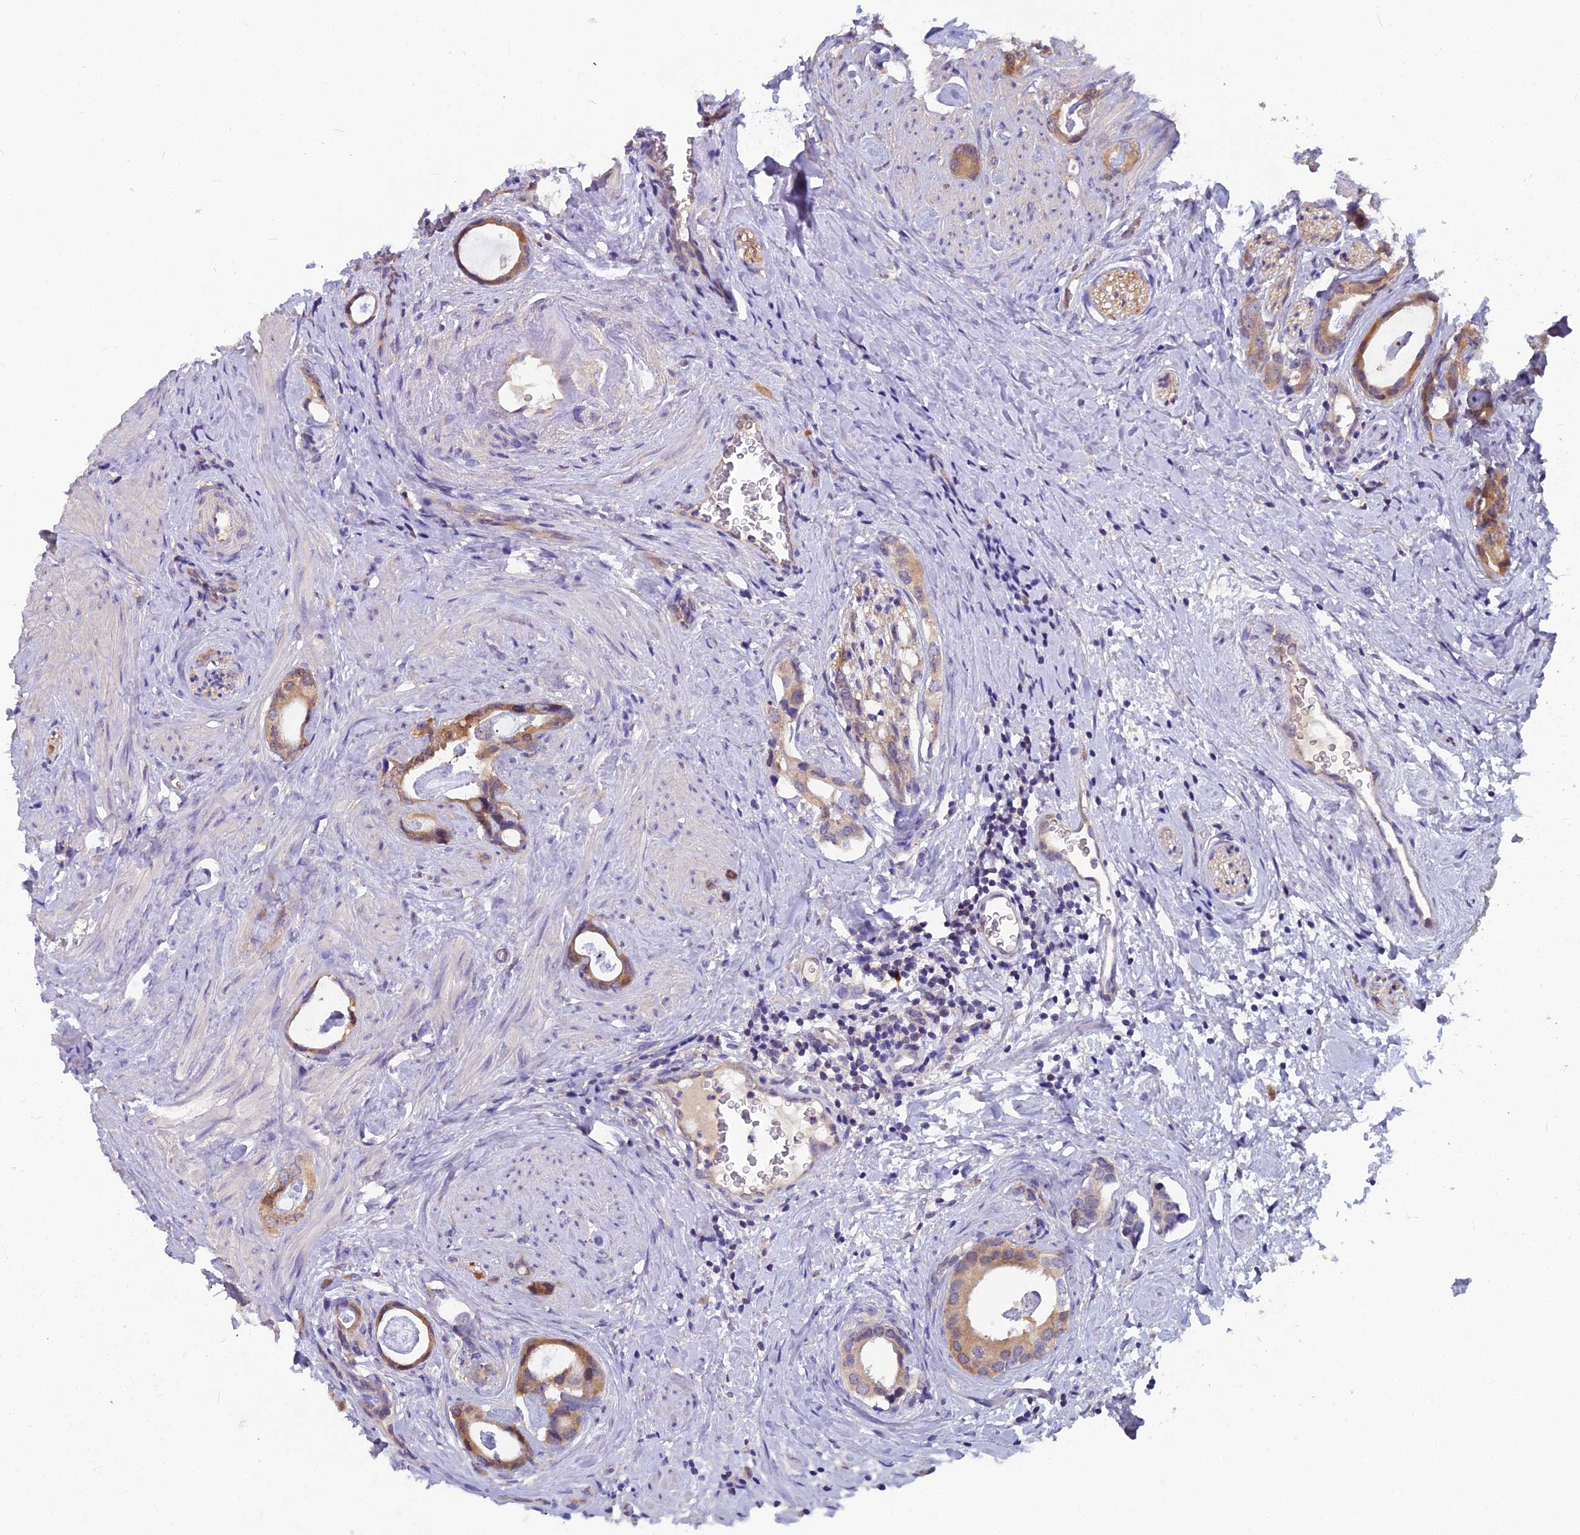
{"staining": {"intensity": "weak", "quantity": ">75%", "location": "cytoplasmic/membranous"}, "tissue": "prostate cancer", "cell_type": "Tumor cells", "image_type": "cancer", "snomed": [{"axis": "morphology", "description": "Adenocarcinoma, Low grade"}, {"axis": "topography", "description": "Prostate"}], "caption": "This micrograph exhibits immunohistochemistry staining of adenocarcinoma (low-grade) (prostate), with low weak cytoplasmic/membranous expression in about >75% of tumor cells.", "gene": "MVD", "patient": {"sex": "male", "age": 63}}